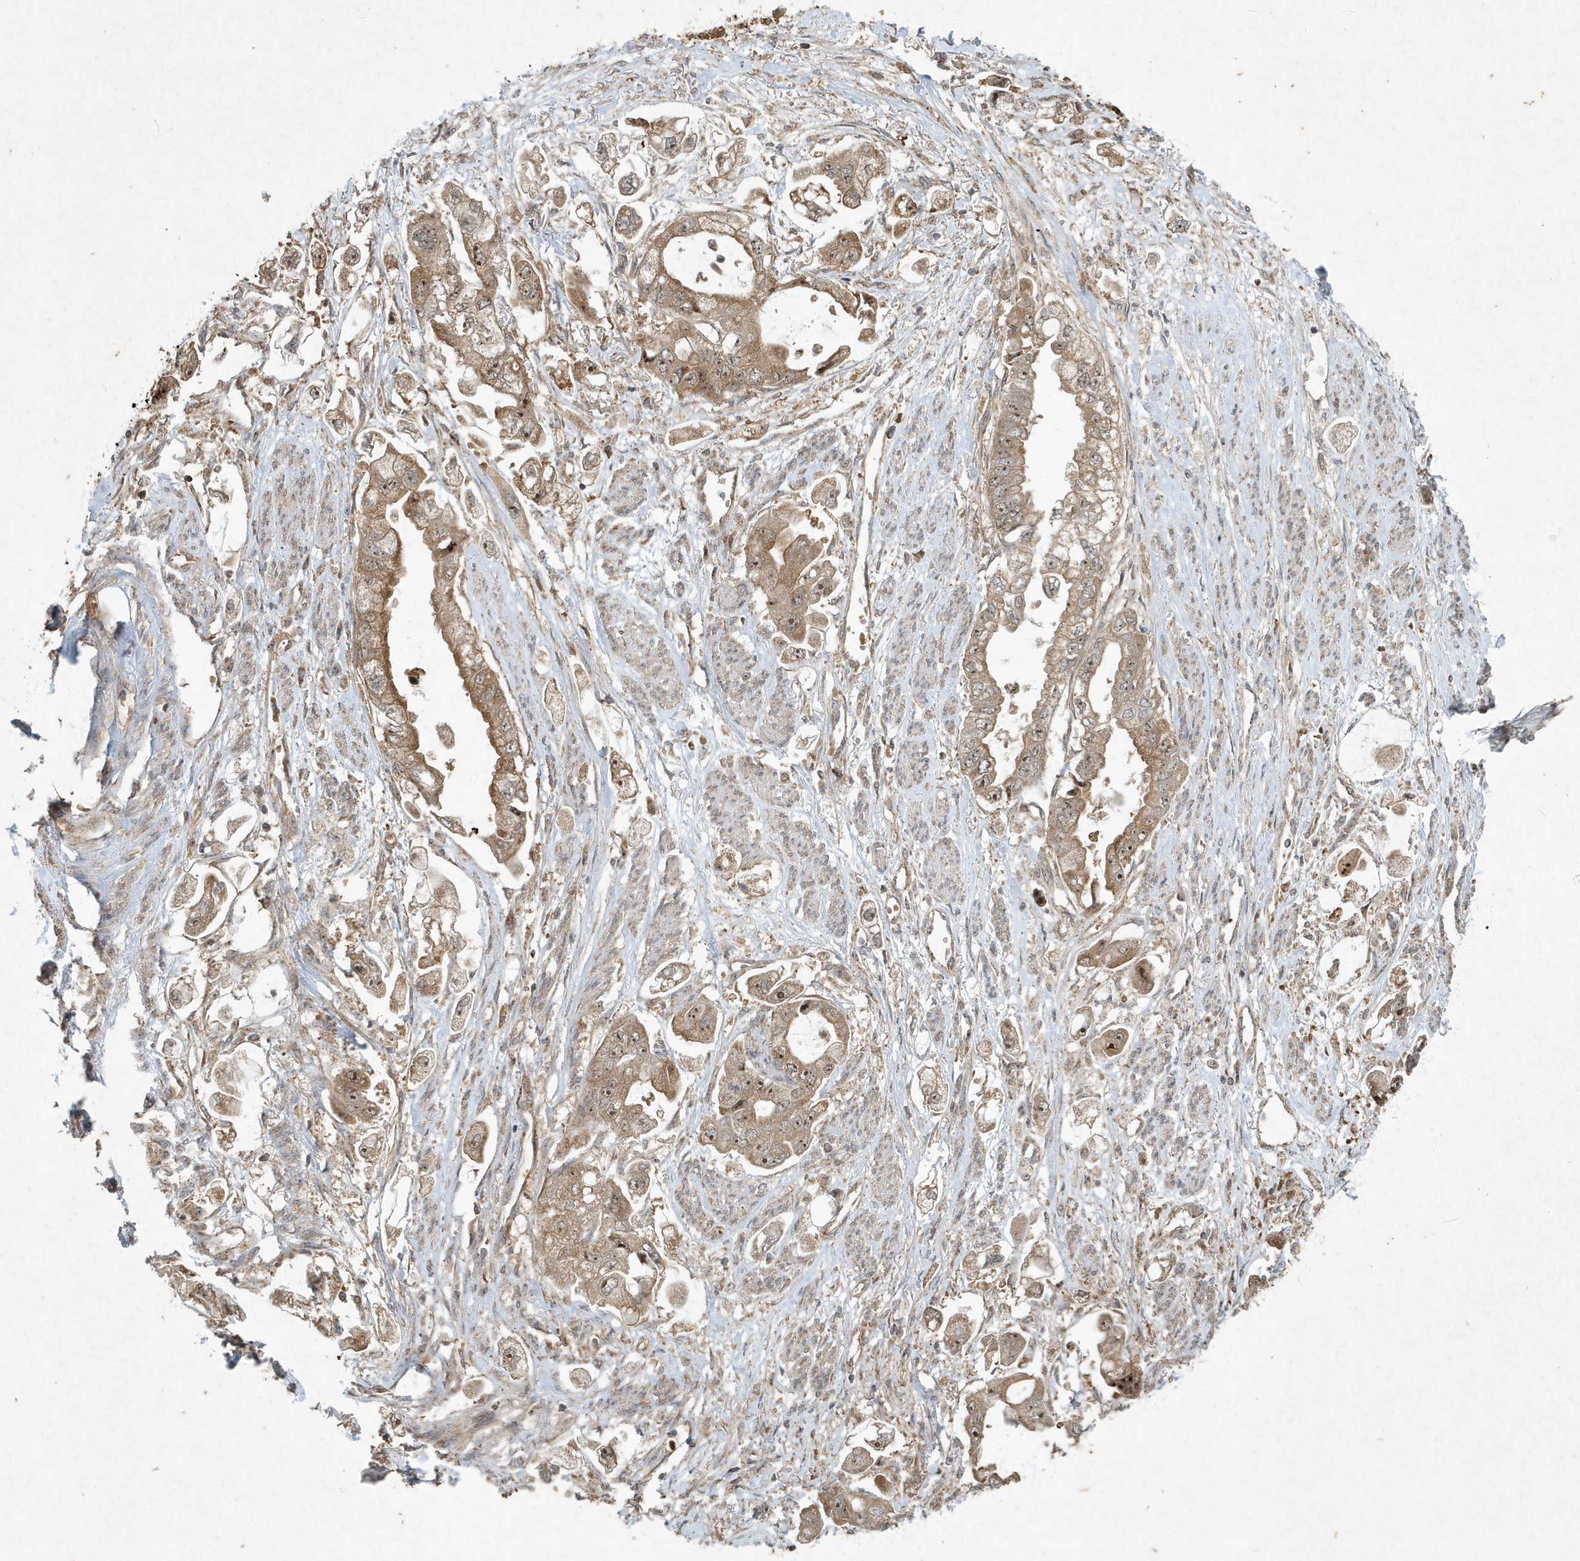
{"staining": {"intensity": "moderate", "quantity": ">75%", "location": "cytoplasmic/membranous,nuclear"}, "tissue": "stomach cancer", "cell_type": "Tumor cells", "image_type": "cancer", "snomed": [{"axis": "morphology", "description": "Adenocarcinoma, NOS"}, {"axis": "topography", "description": "Stomach"}], "caption": "This is an image of IHC staining of stomach adenocarcinoma, which shows moderate expression in the cytoplasmic/membranous and nuclear of tumor cells.", "gene": "ABCB9", "patient": {"sex": "male", "age": 62}}